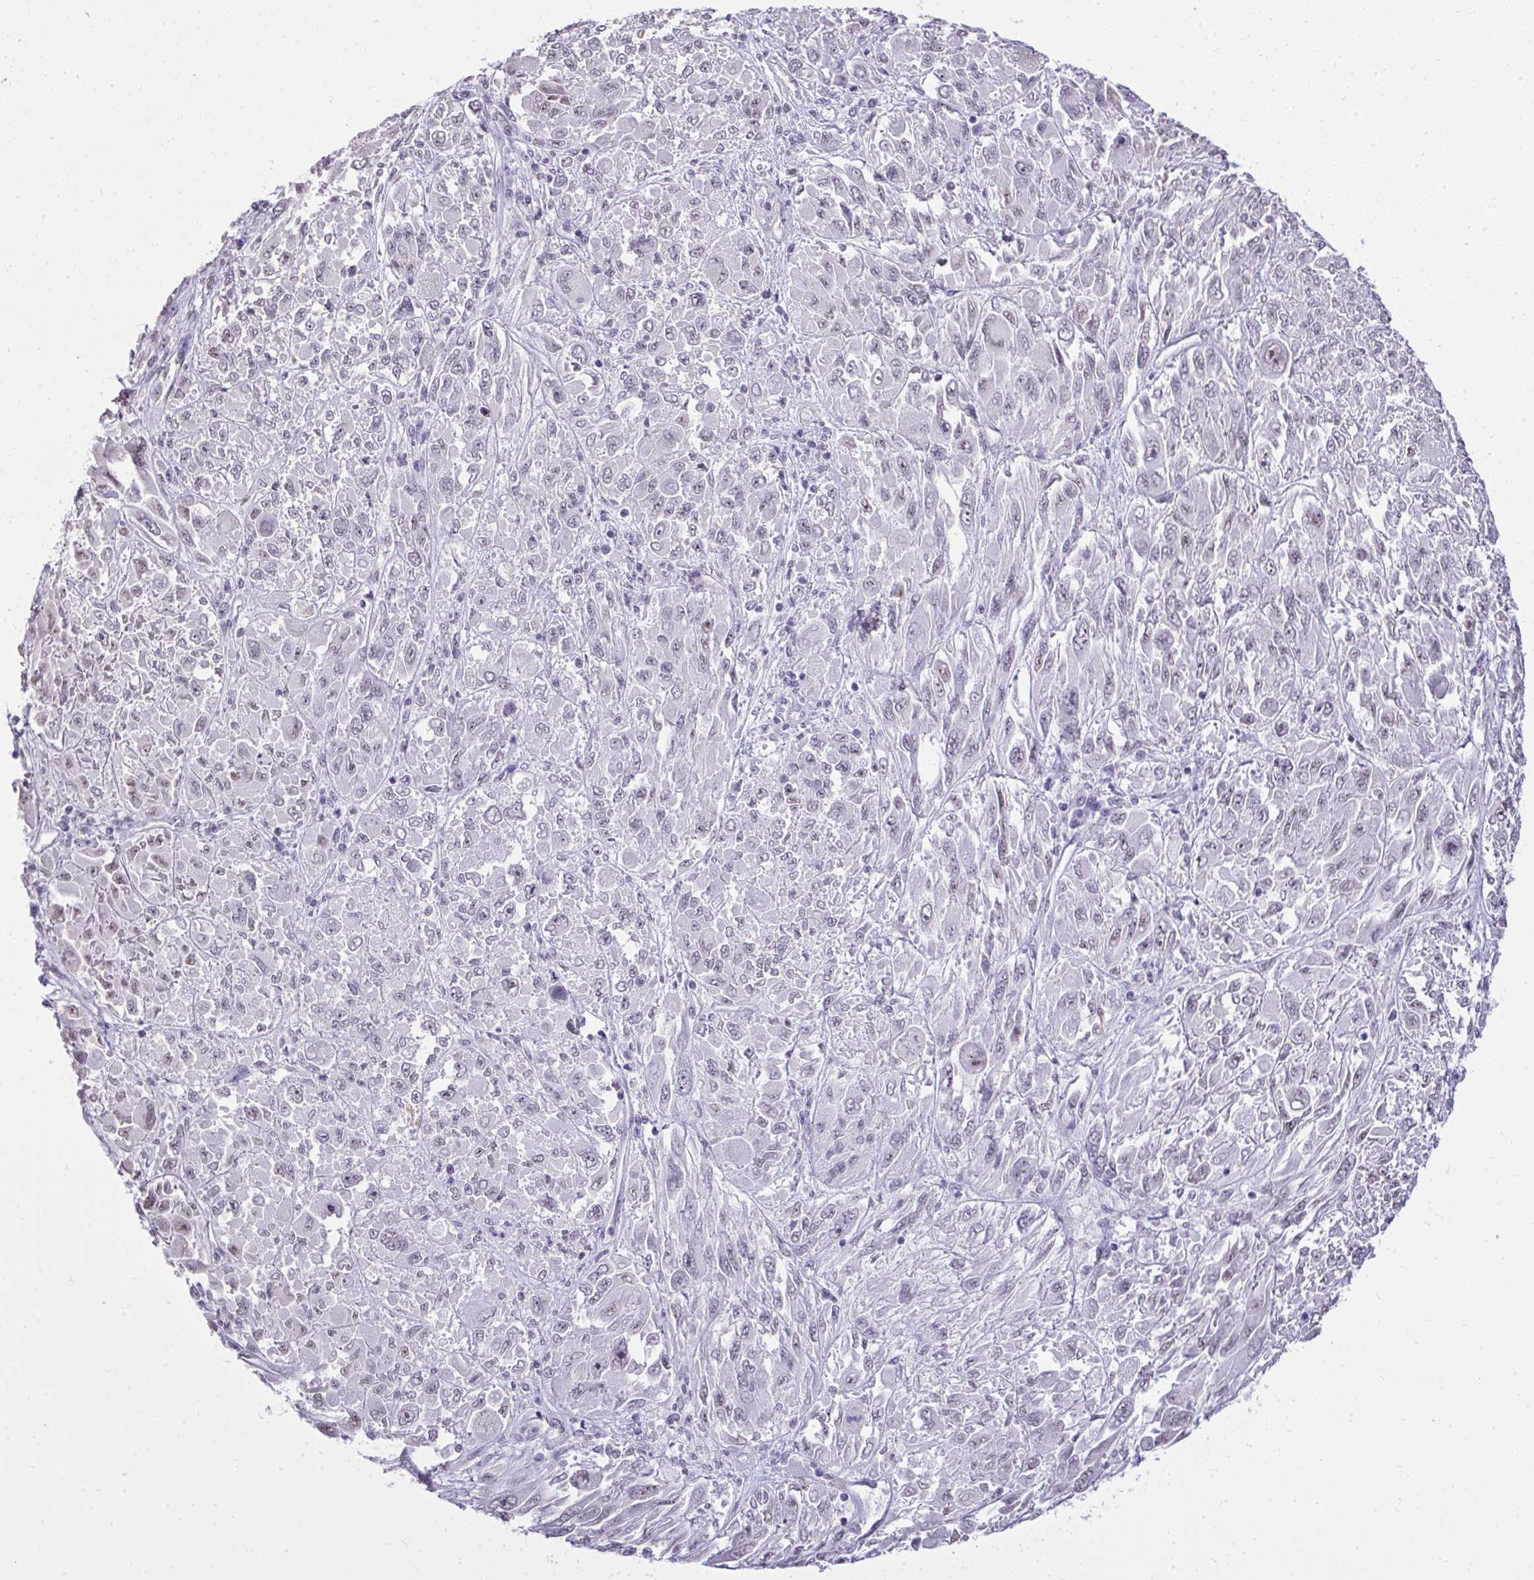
{"staining": {"intensity": "negative", "quantity": "none", "location": "none"}, "tissue": "melanoma", "cell_type": "Tumor cells", "image_type": "cancer", "snomed": [{"axis": "morphology", "description": "Malignant melanoma, NOS"}, {"axis": "topography", "description": "Skin"}], "caption": "Immunohistochemical staining of human malignant melanoma exhibits no significant expression in tumor cells. (DAB (3,3'-diaminobenzidine) IHC with hematoxylin counter stain).", "gene": "NPPA", "patient": {"sex": "female", "age": 91}}